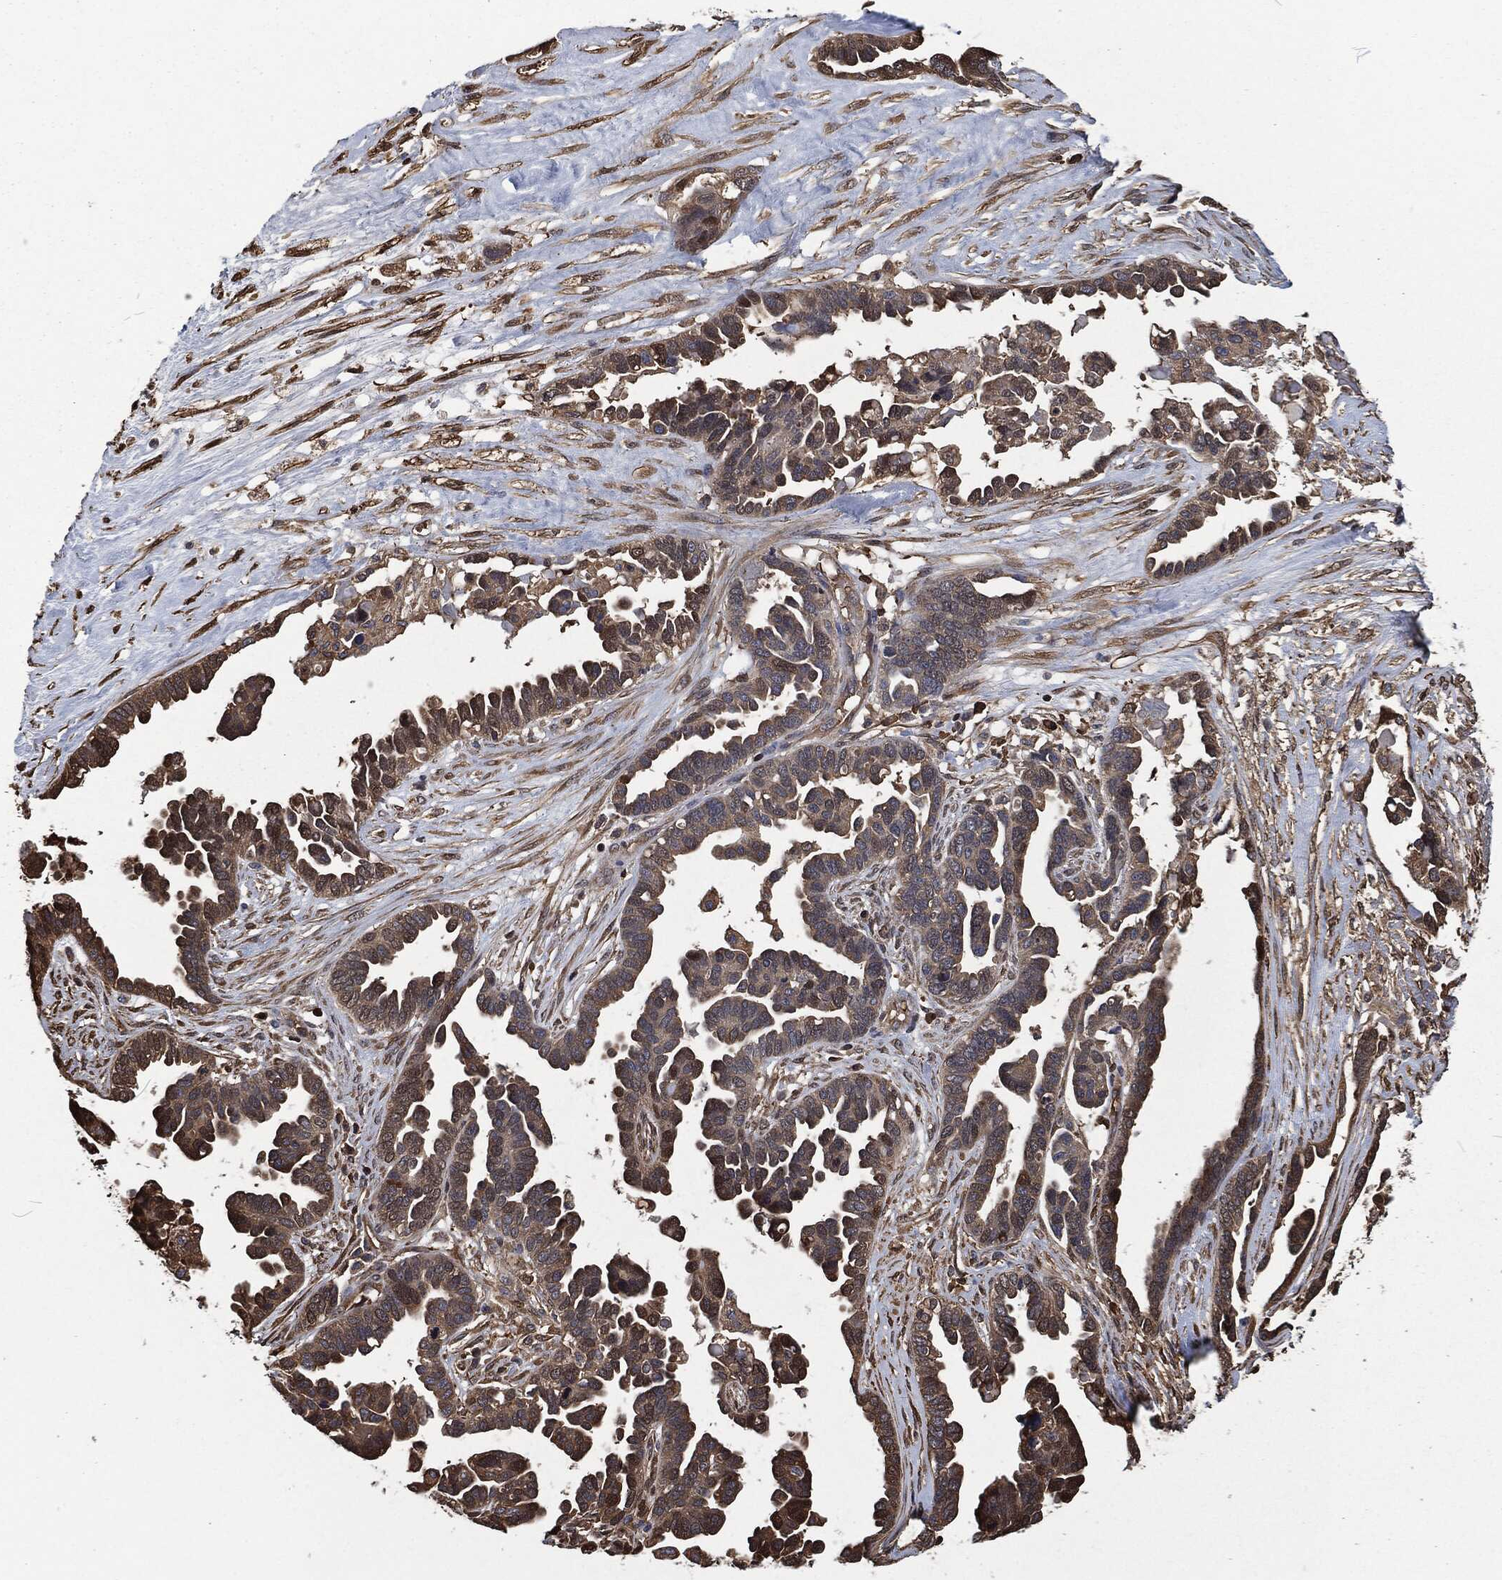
{"staining": {"intensity": "weak", "quantity": "25%-75%", "location": "cytoplasmic/membranous"}, "tissue": "ovarian cancer", "cell_type": "Tumor cells", "image_type": "cancer", "snomed": [{"axis": "morphology", "description": "Cystadenocarcinoma, serous, NOS"}, {"axis": "topography", "description": "Ovary"}], "caption": "Ovarian cancer (serous cystadenocarcinoma) tissue displays weak cytoplasmic/membranous positivity in about 25%-75% of tumor cells, visualized by immunohistochemistry.", "gene": "PRDX4", "patient": {"sex": "female", "age": 54}}